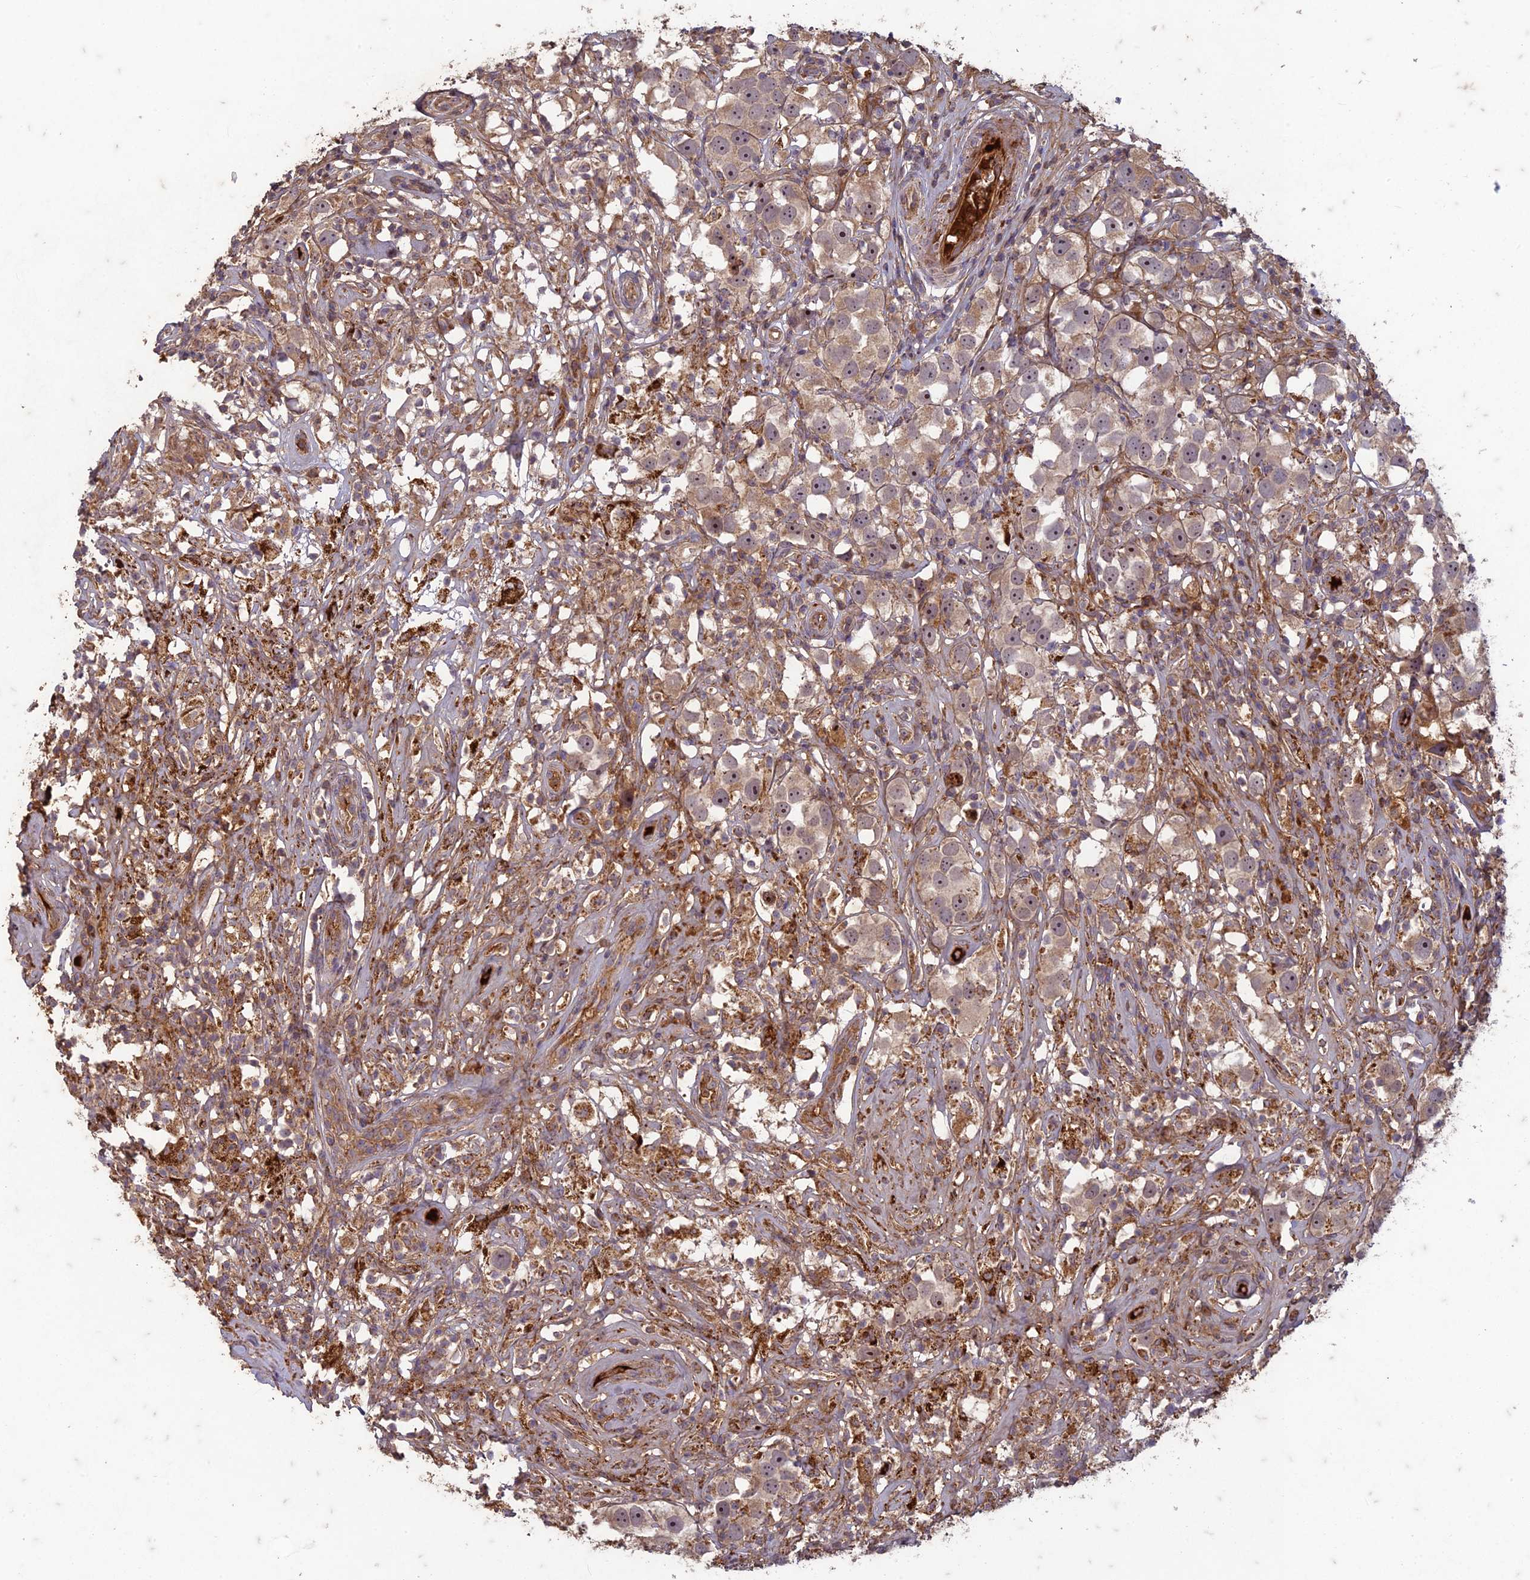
{"staining": {"intensity": "moderate", "quantity": ">75%", "location": "cytoplasmic/membranous,nuclear"}, "tissue": "testis cancer", "cell_type": "Tumor cells", "image_type": "cancer", "snomed": [{"axis": "morphology", "description": "Seminoma, NOS"}, {"axis": "topography", "description": "Testis"}], "caption": "Protein staining of seminoma (testis) tissue displays moderate cytoplasmic/membranous and nuclear staining in about >75% of tumor cells.", "gene": "TCF25", "patient": {"sex": "male", "age": 49}}